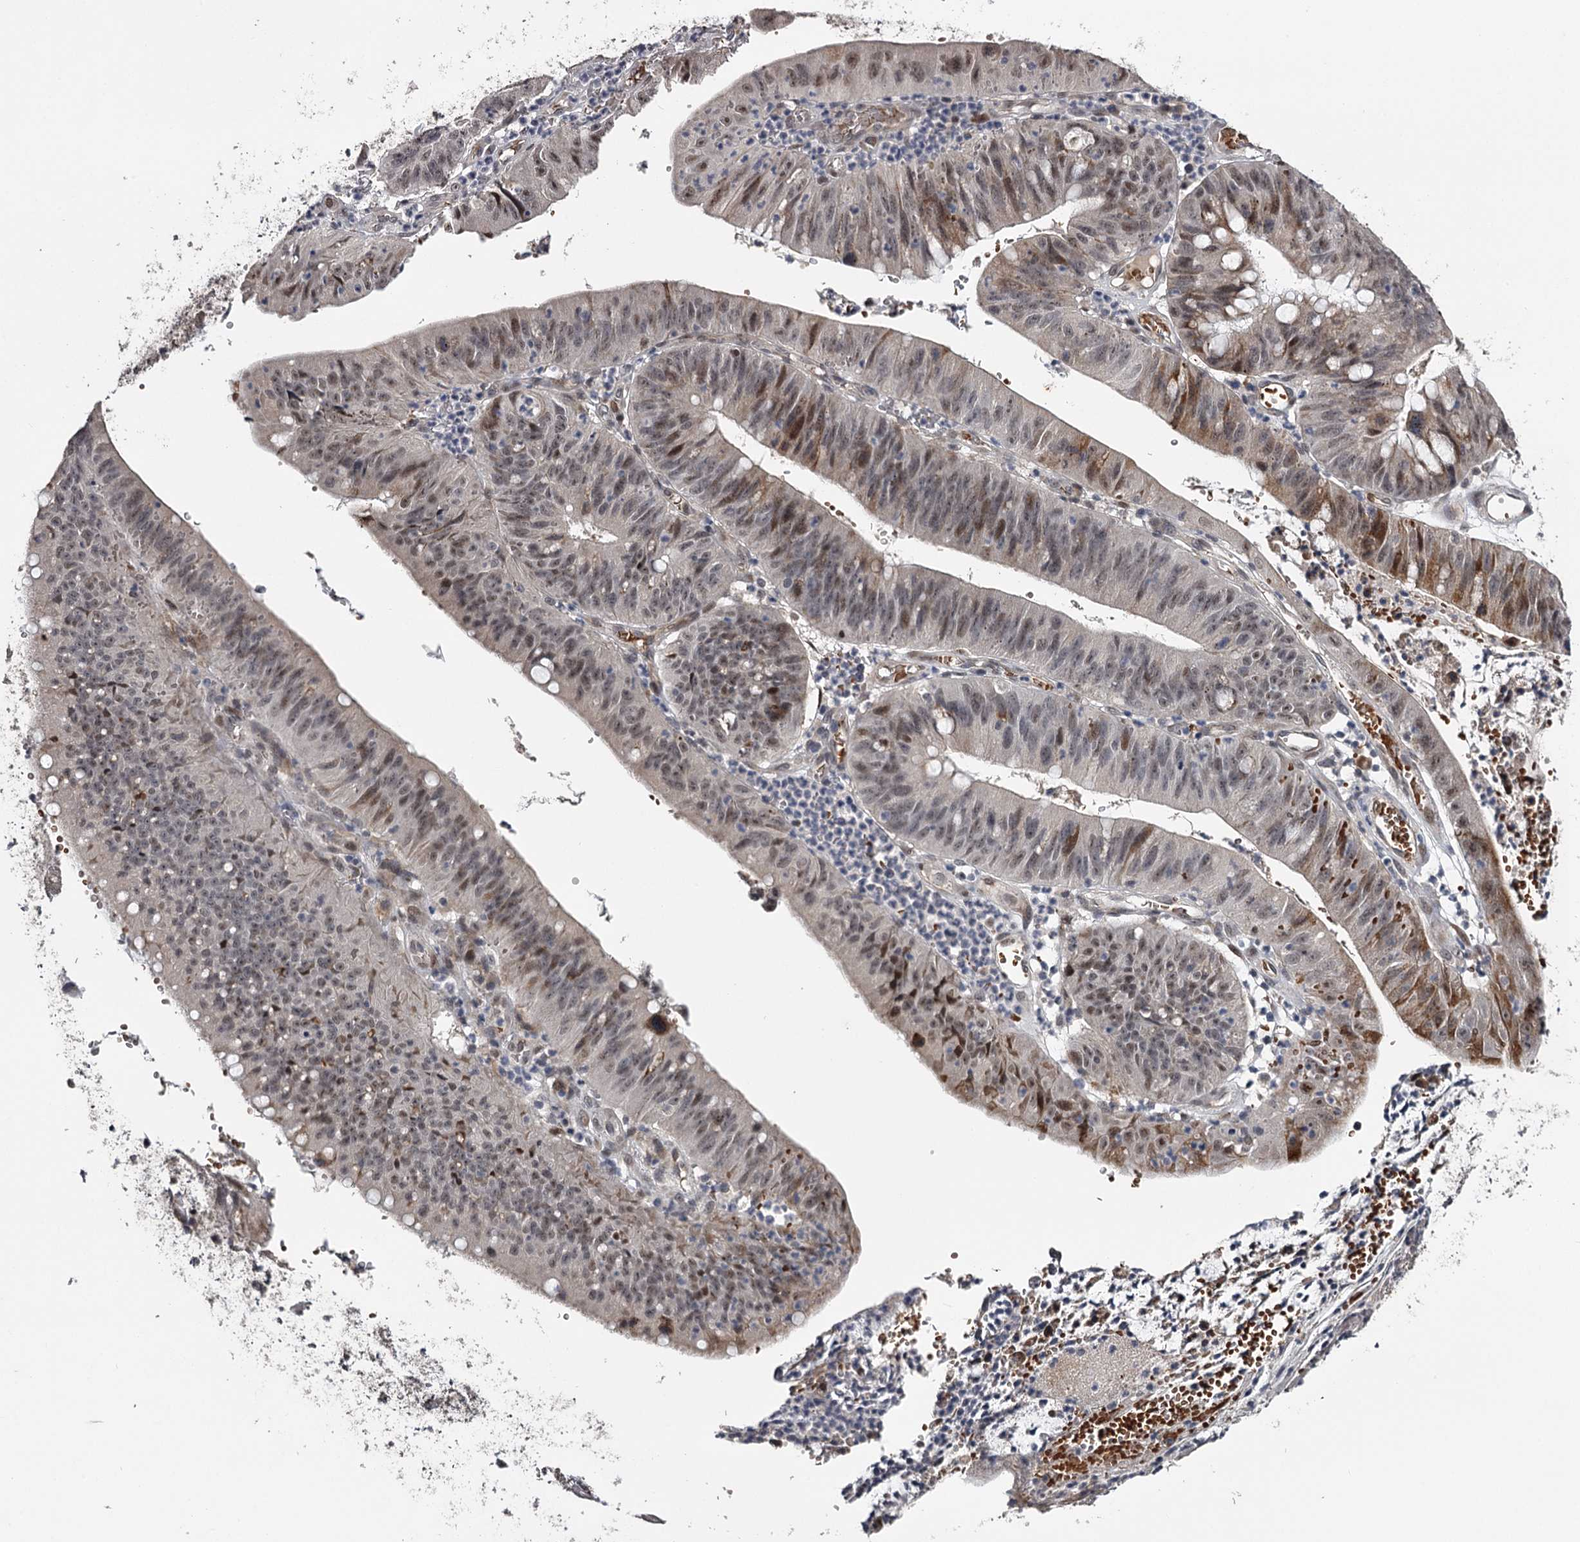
{"staining": {"intensity": "moderate", "quantity": "<25%", "location": "cytoplasmic/membranous,nuclear"}, "tissue": "stomach cancer", "cell_type": "Tumor cells", "image_type": "cancer", "snomed": [{"axis": "morphology", "description": "Adenocarcinoma, NOS"}, {"axis": "topography", "description": "Stomach"}], "caption": "Immunohistochemical staining of stomach cancer demonstrates low levels of moderate cytoplasmic/membranous and nuclear expression in about <25% of tumor cells.", "gene": "RNF44", "patient": {"sex": "male", "age": 59}}